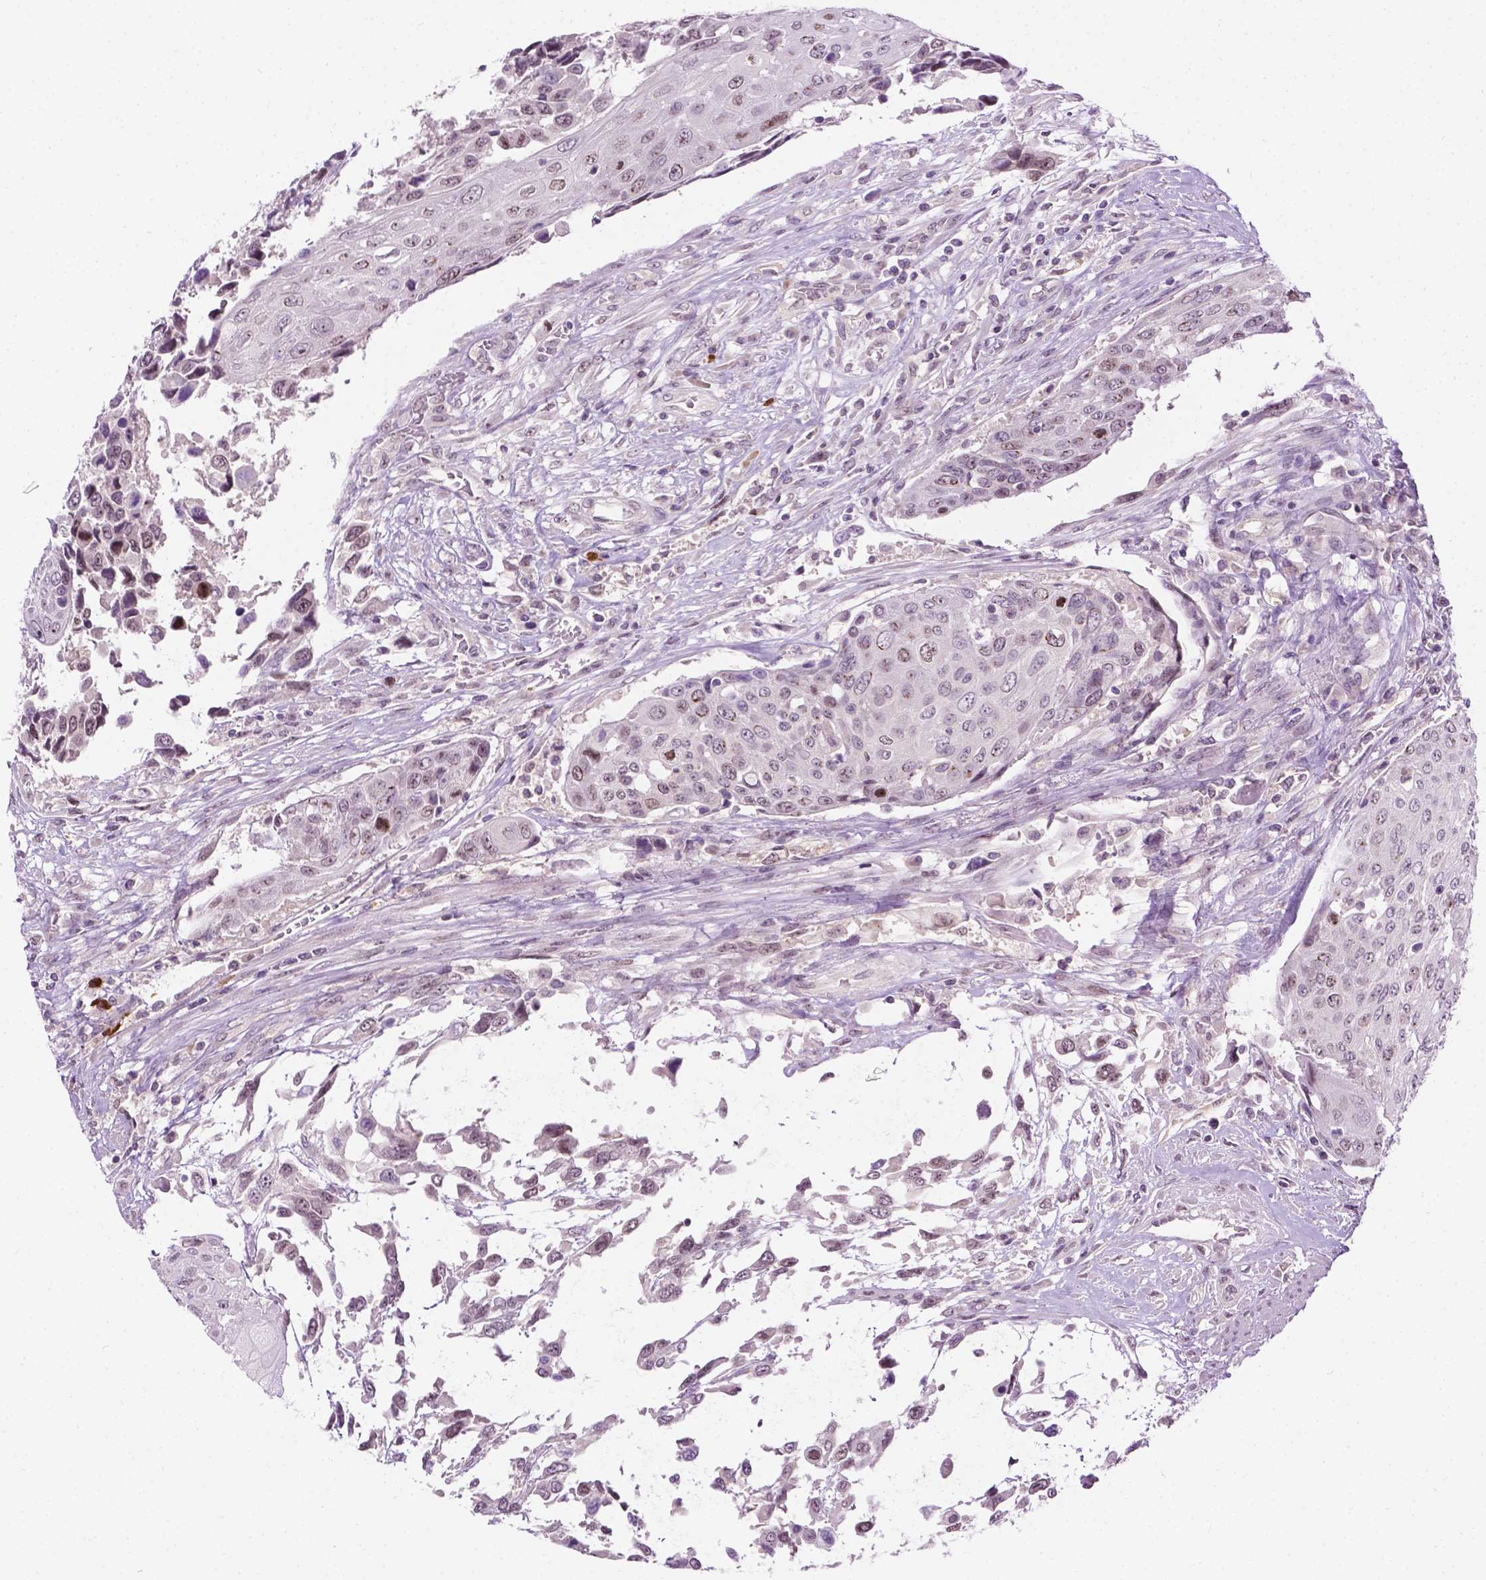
{"staining": {"intensity": "weak", "quantity": "25%-75%", "location": "nuclear"}, "tissue": "urothelial cancer", "cell_type": "Tumor cells", "image_type": "cancer", "snomed": [{"axis": "morphology", "description": "Urothelial carcinoma, High grade"}, {"axis": "topography", "description": "Urinary bladder"}], "caption": "This is an image of IHC staining of urothelial cancer, which shows weak positivity in the nuclear of tumor cells.", "gene": "DENND4A", "patient": {"sex": "female", "age": 70}}